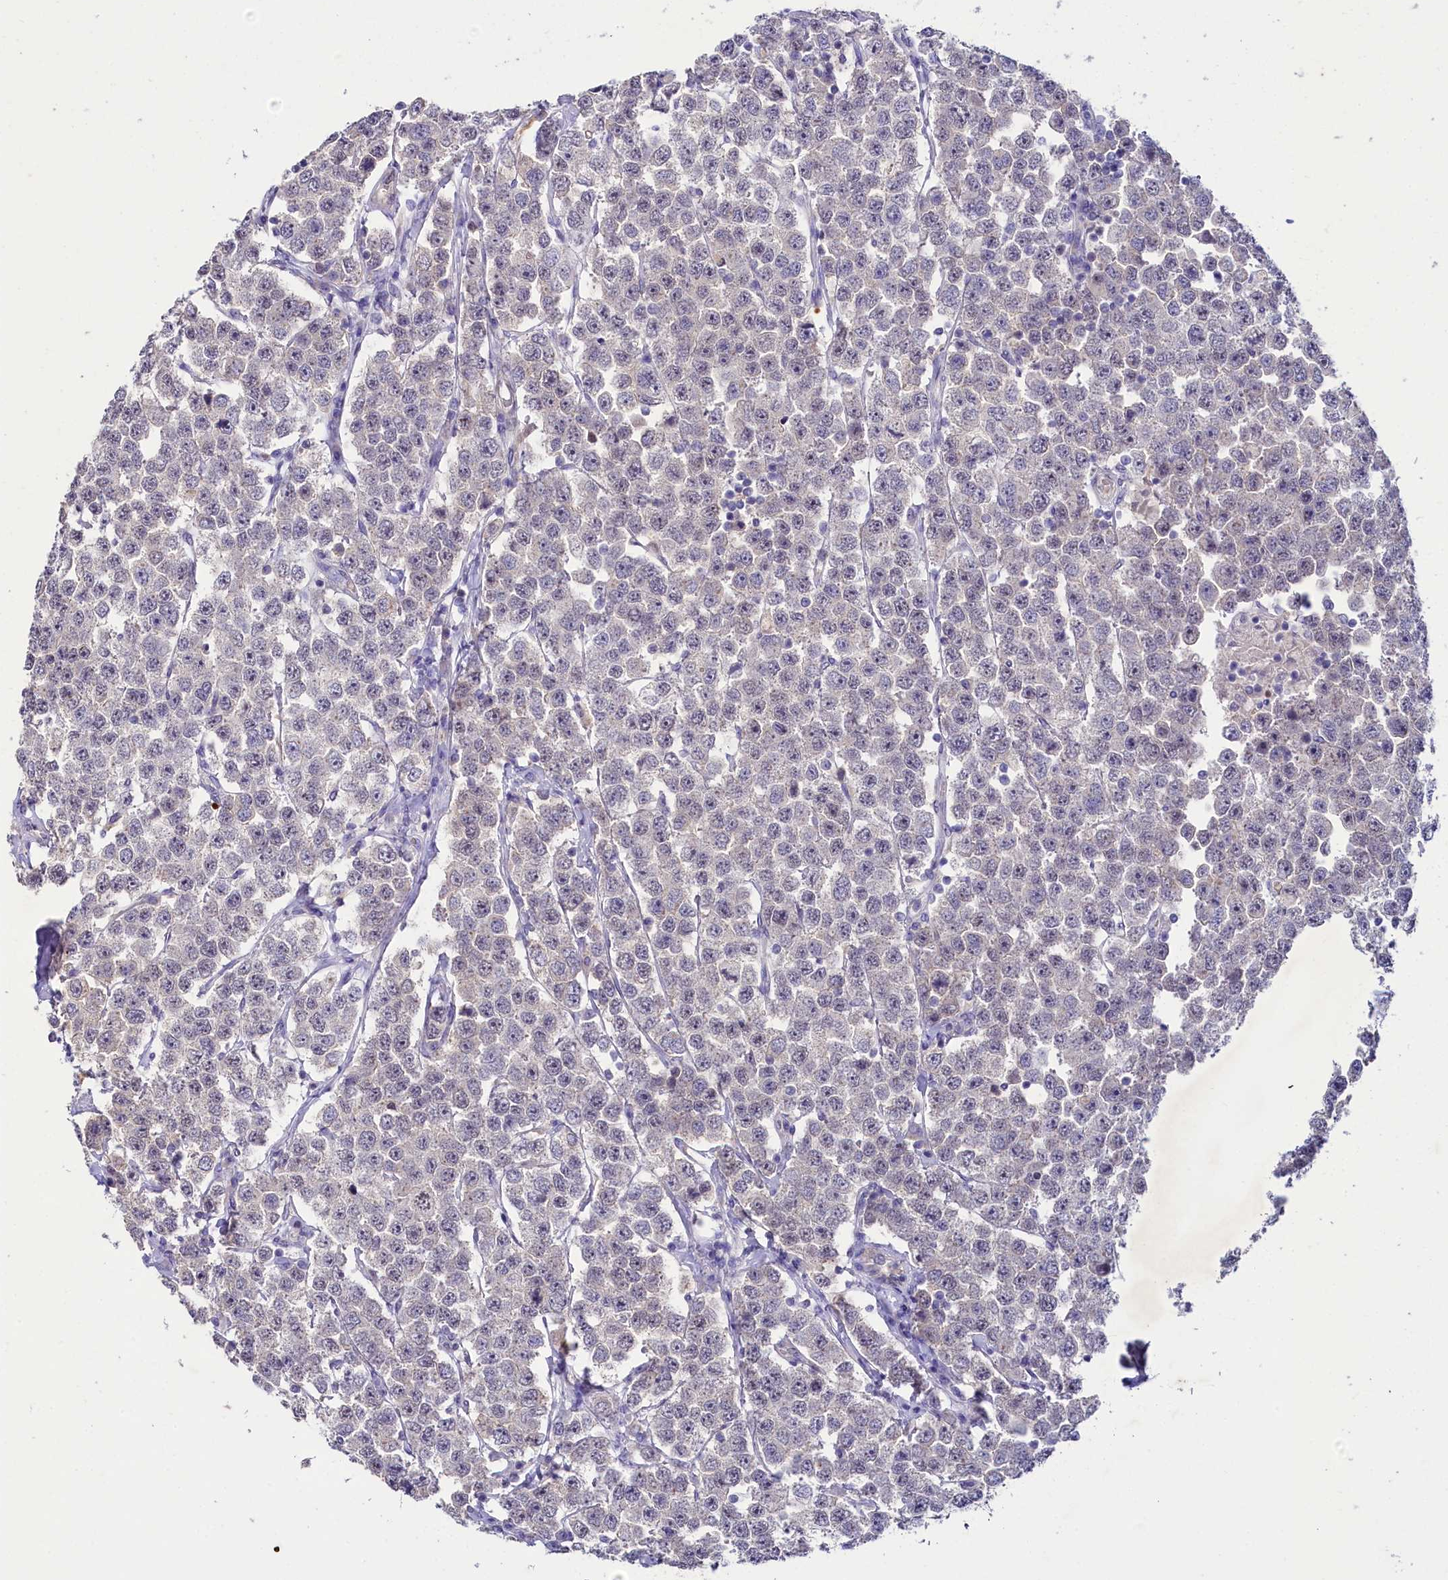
{"staining": {"intensity": "negative", "quantity": "none", "location": "none"}, "tissue": "testis cancer", "cell_type": "Tumor cells", "image_type": "cancer", "snomed": [{"axis": "morphology", "description": "Seminoma, NOS"}, {"axis": "topography", "description": "Testis"}], "caption": "Immunohistochemical staining of human testis cancer exhibits no significant expression in tumor cells.", "gene": "FAM111B", "patient": {"sex": "male", "age": 28}}